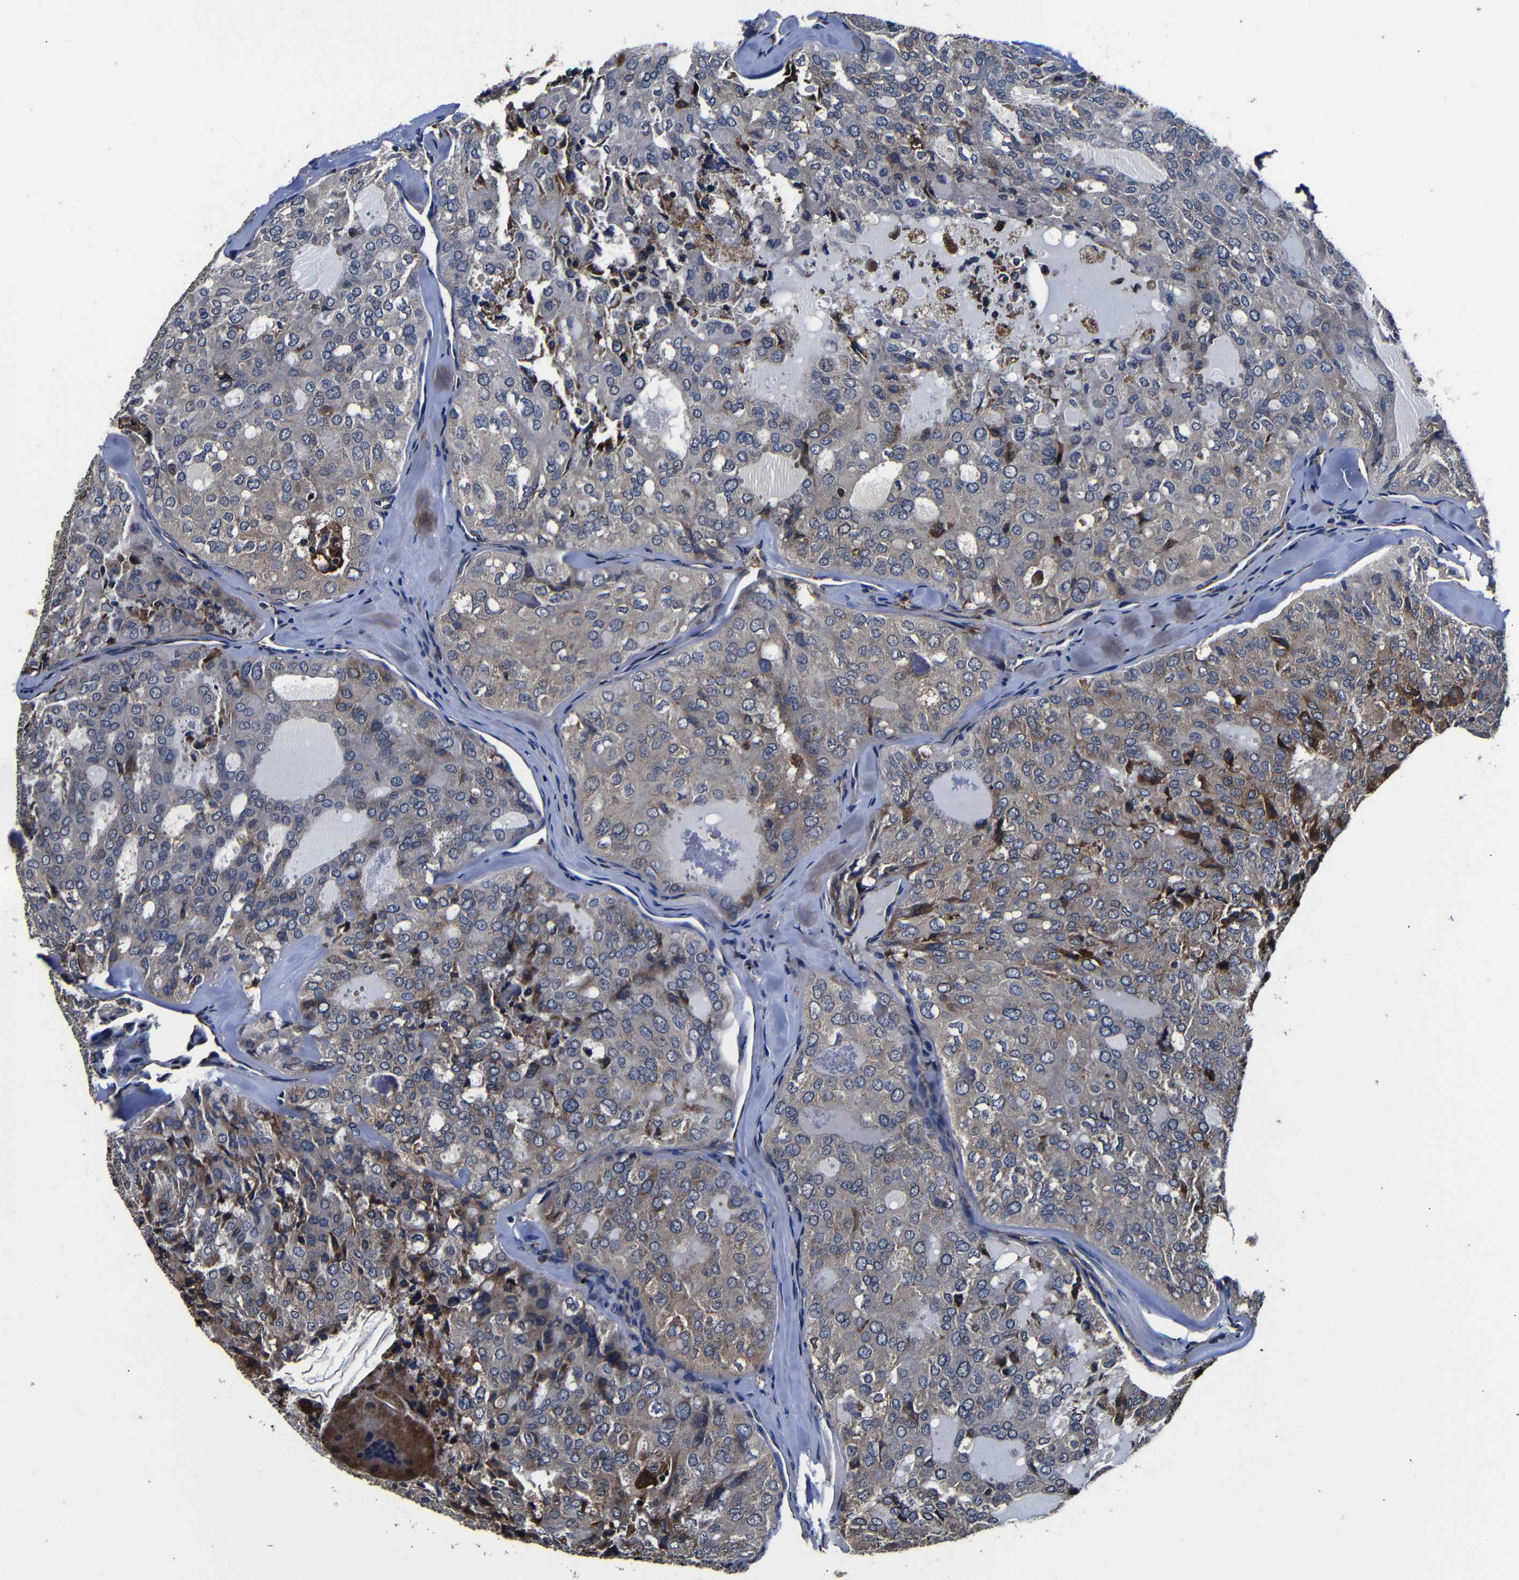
{"staining": {"intensity": "moderate", "quantity": "25%-75%", "location": "cytoplasmic/membranous"}, "tissue": "thyroid cancer", "cell_type": "Tumor cells", "image_type": "cancer", "snomed": [{"axis": "morphology", "description": "Follicular adenoma carcinoma, NOS"}, {"axis": "topography", "description": "Thyroid gland"}], "caption": "Tumor cells display moderate cytoplasmic/membranous positivity in about 25%-75% of cells in thyroid follicular adenoma carcinoma.", "gene": "SCN9A", "patient": {"sex": "male", "age": 75}}